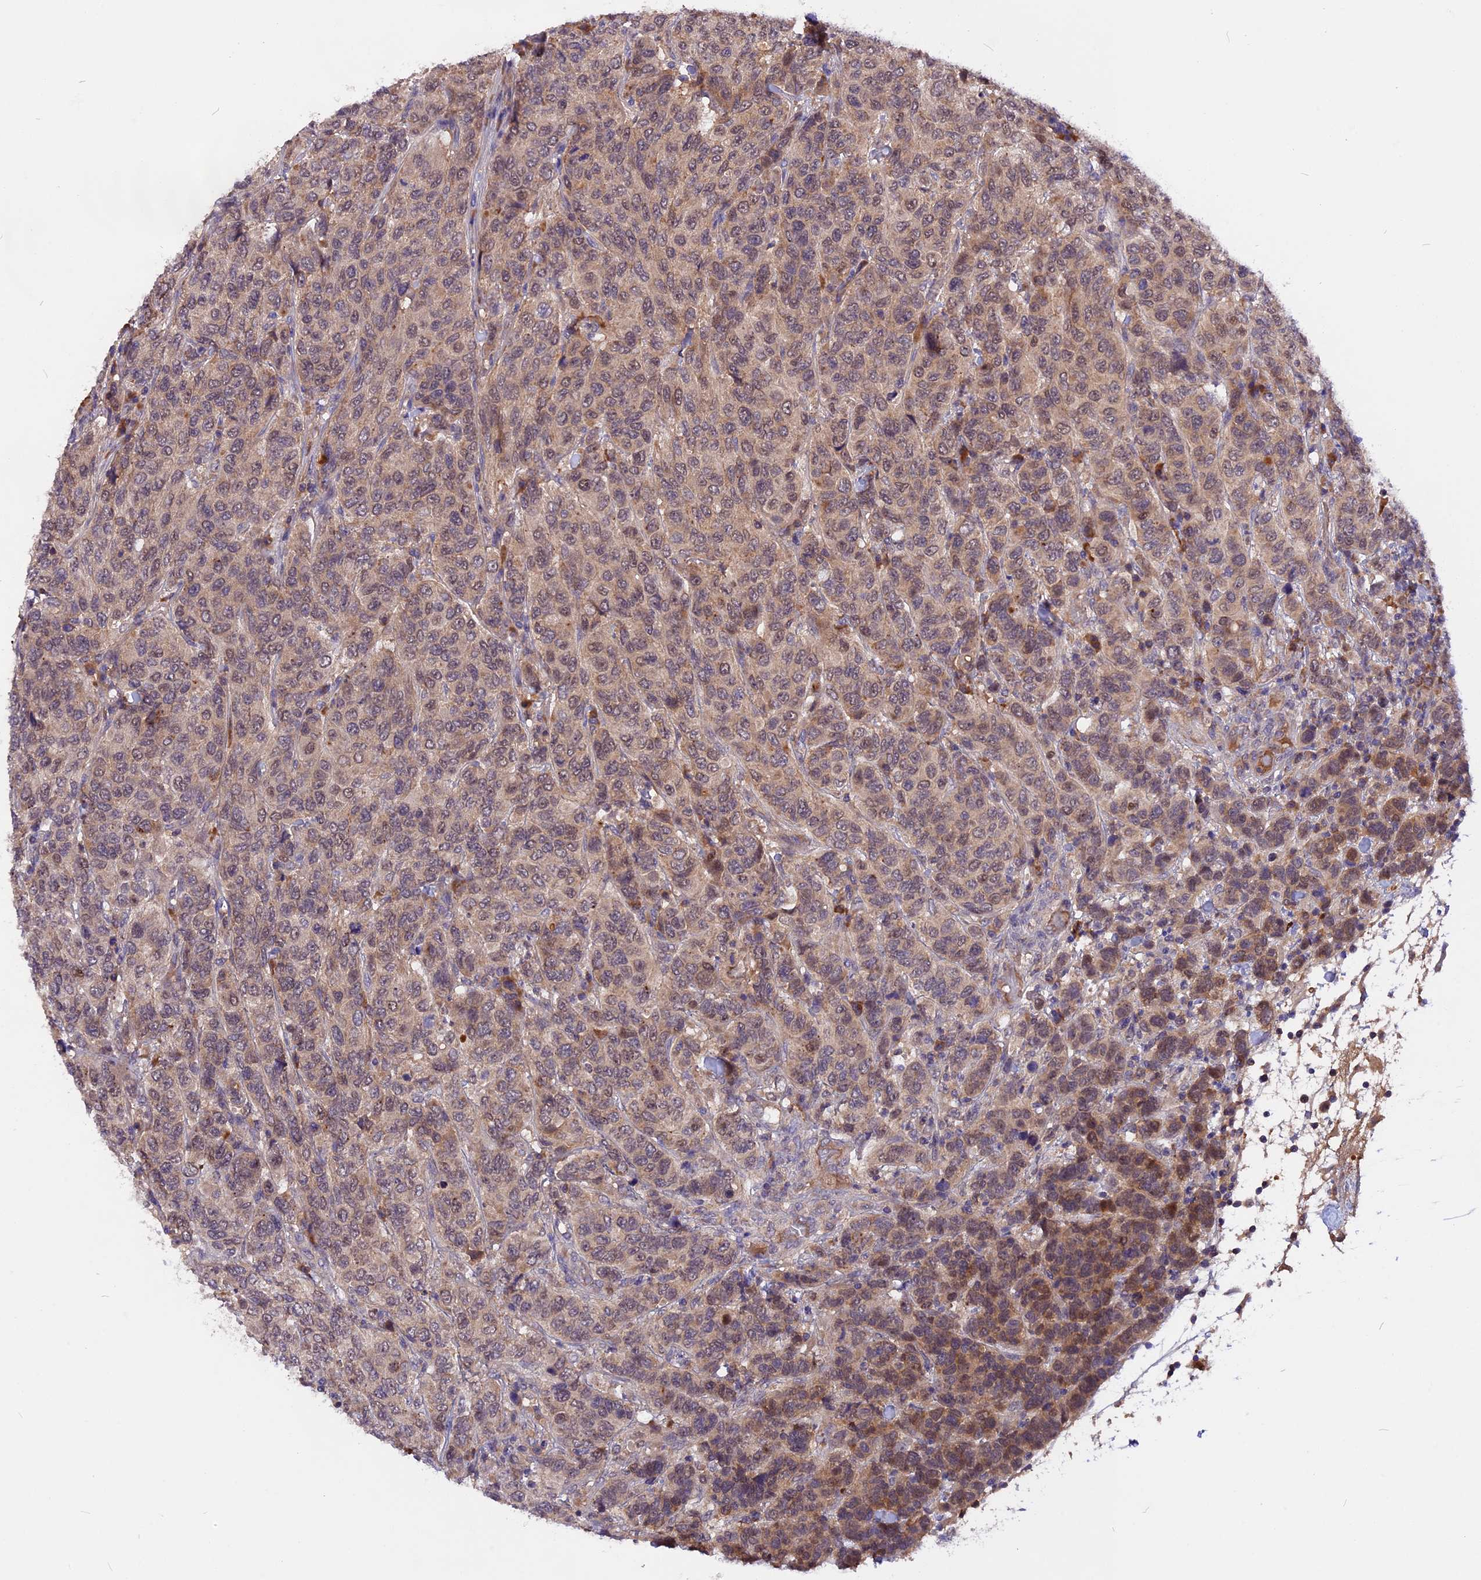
{"staining": {"intensity": "moderate", "quantity": "<25%", "location": "cytoplasmic/membranous,nuclear"}, "tissue": "breast cancer", "cell_type": "Tumor cells", "image_type": "cancer", "snomed": [{"axis": "morphology", "description": "Duct carcinoma"}, {"axis": "topography", "description": "Breast"}], "caption": "Breast cancer (intraductal carcinoma) was stained to show a protein in brown. There is low levels of moderate cytoplasmic/membranous and nuclear expression in about <25% of tumor cells. (brown staining indicates protein expression, while blue staining denotes nuclei).", "gene": "MARK4", "patient": {"sex": "female", "age": 55}}